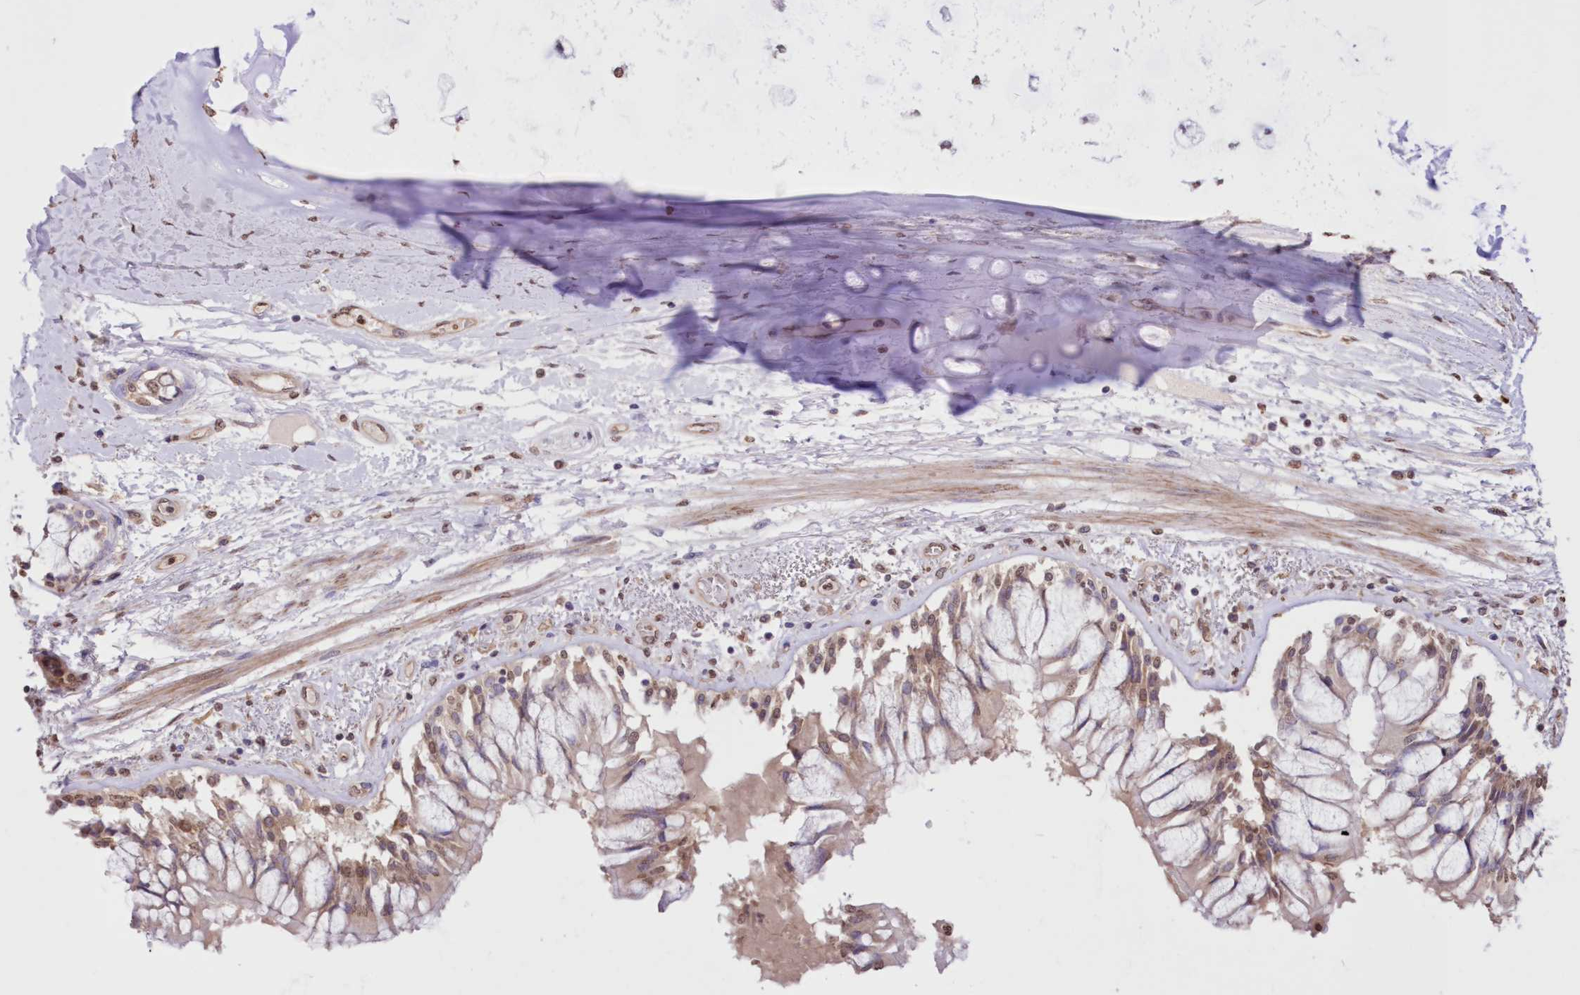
{"staining": {"intensity": "weak", "quantity": "25%-75%", "location": "cytoplasmic/membranous,nuclear"}, "tissue": "adipose tissue", "cell_type": "Adipocytes", "image_type": "normal", "snomed": [{"axis": "morphology", "description": "Normal tissue, NOS"}, {"axis": "topography", "description": "Cartilage tissue"}, {"axis": "topography", "description": "Bronchus"}, {"axis": "topography", "description": "Lung"}, {"axis": "topography", "description": "Peripheral nerve tissue"}], "caption": "Unremarkable adipose tissue exhibits weak cytoplasmic/membranous,nuclear staining in approximately 25%-75% of adipocytes, visualized by immunohistochemistry.", "gene": "FCHO2", "patient": {"sex": "female", "age": 49}}